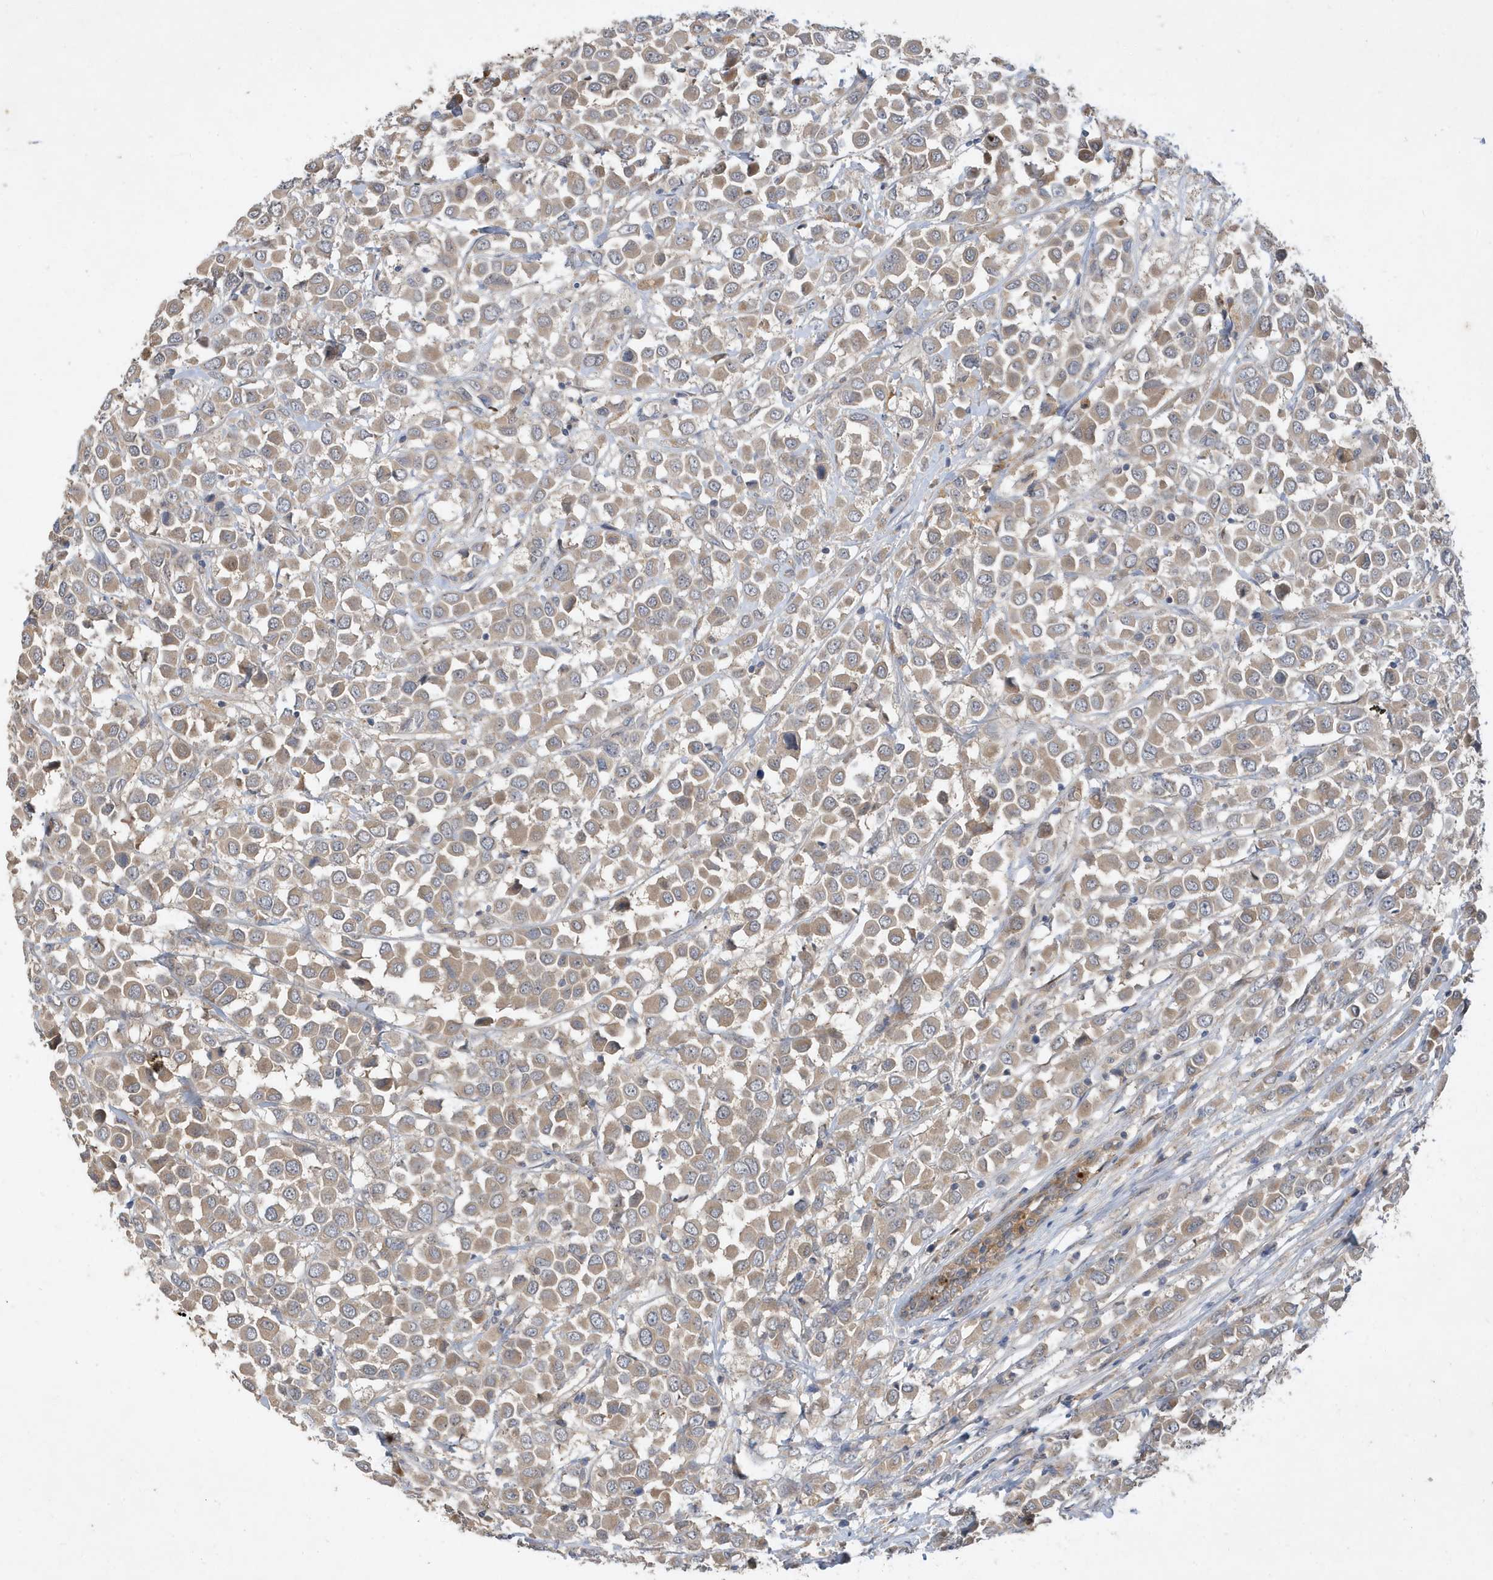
{"staining": {"intensity": "weak", "quantity": ">75%", "location": "cytoplasmic/membranous"}, "tissue": "breast cancer", "cell_type": "Tumor cells", "image_type": "cancer", "snomed": [{"axis": "morphology", "description": "Duct carcinoma"}, {"axis": "topography", "description": "Breast"}], "caption": "Protein analysis of breast cancer tissue displays weak cytoplasmic/membranous expression in about >75% of tumor cells.", "gene": "LAPTM4A", "patient": {"sex": "female", "age": 61}}